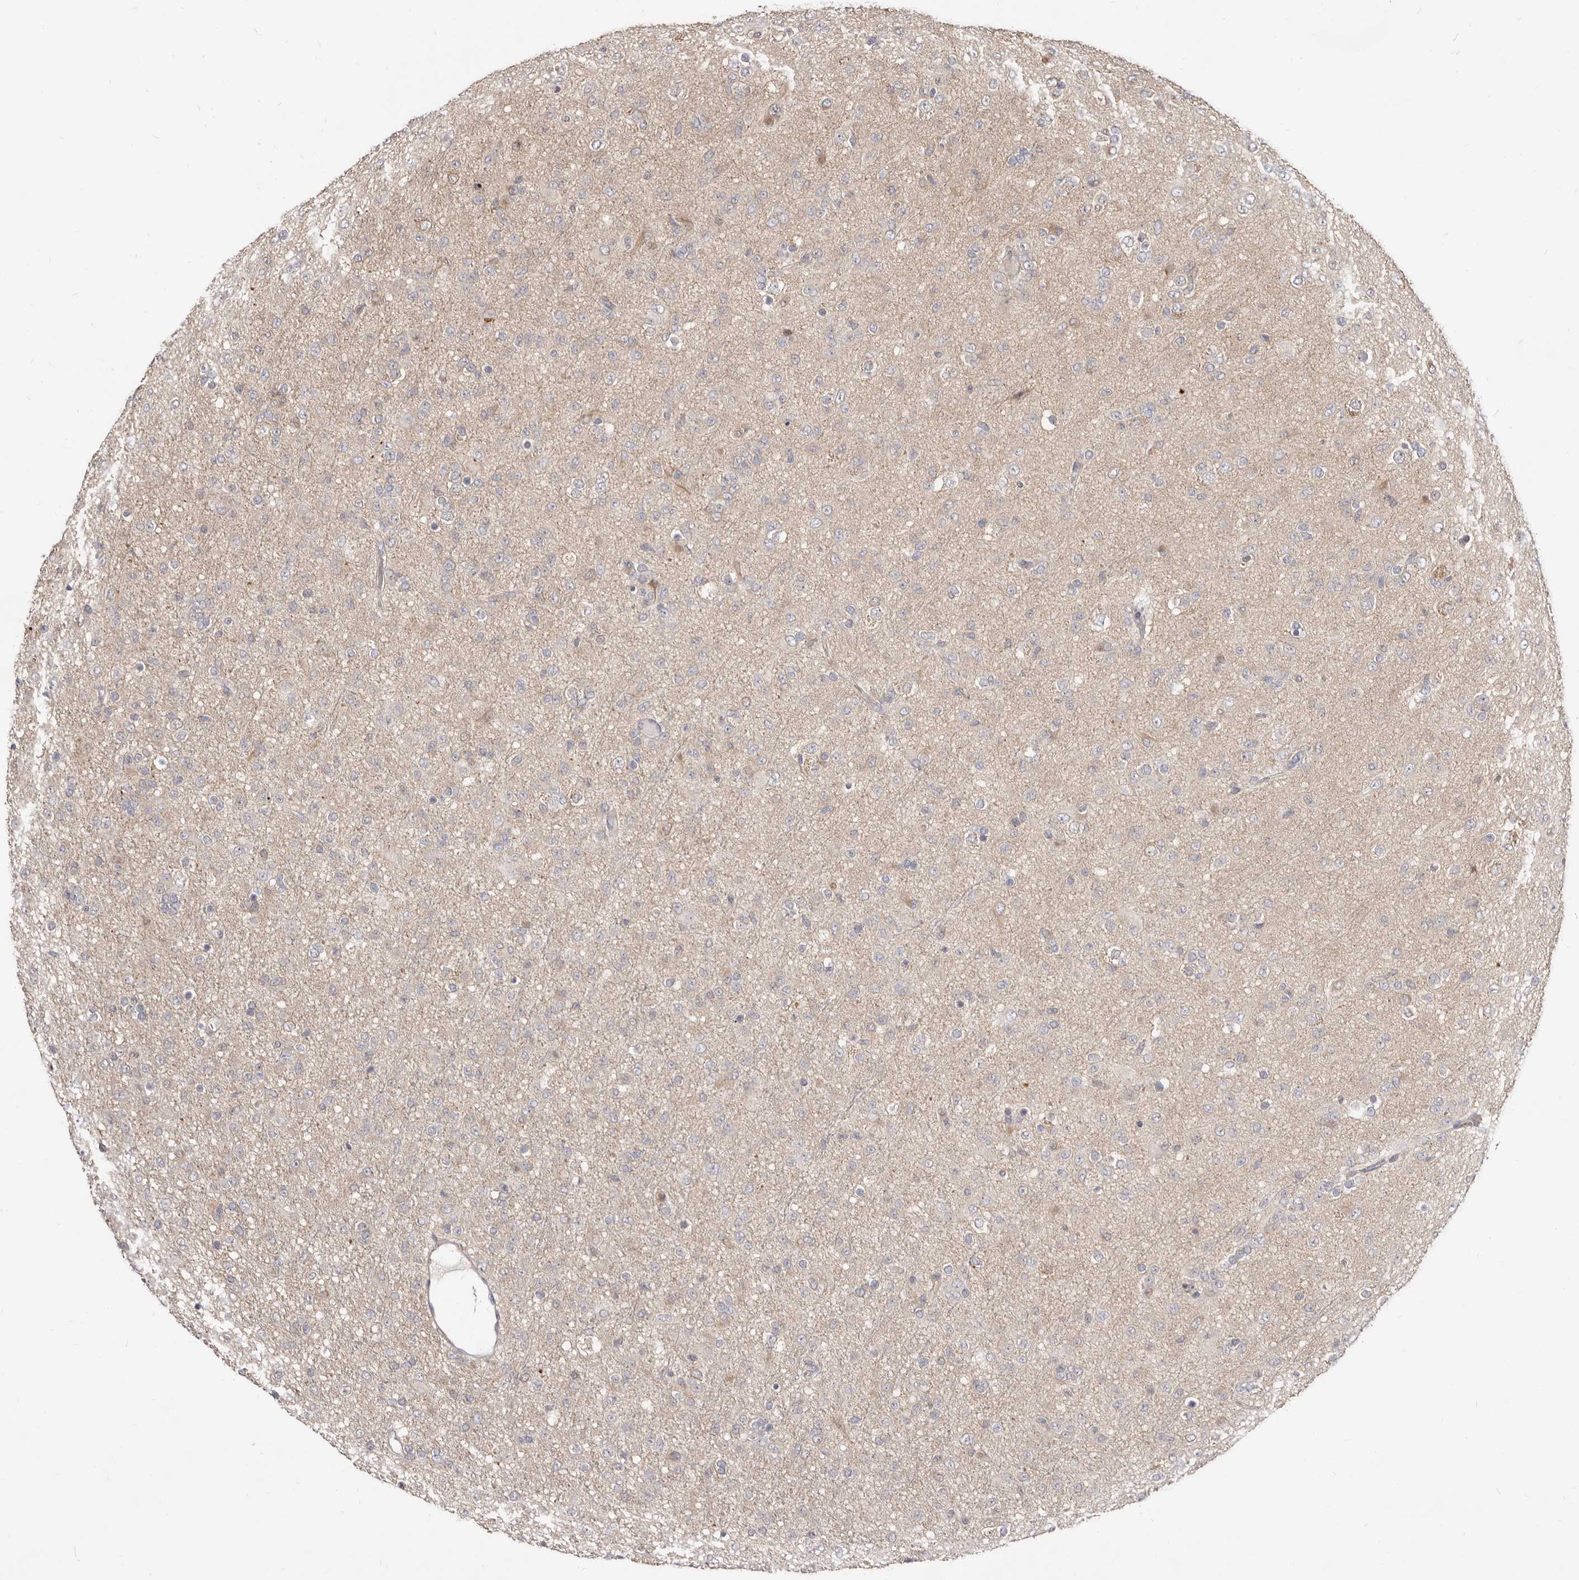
{"staining": {"intensity": "negative", "quantity": "none", "location": "none"}, "tissue": "glioma", "cell_type": "Tumor cells", "image_type": "cancer", "snomed": [{"axis": "morphology", "description": "Glioma, malignant, Low grade"}, {"axis": "topography", "description": "Brain"}], "caption": "Immunohistochemical staining of glioma shows no significant positivity in tumor cells.", "gene": "TC2N", "patient": {"sex": "male", "age": 65}}